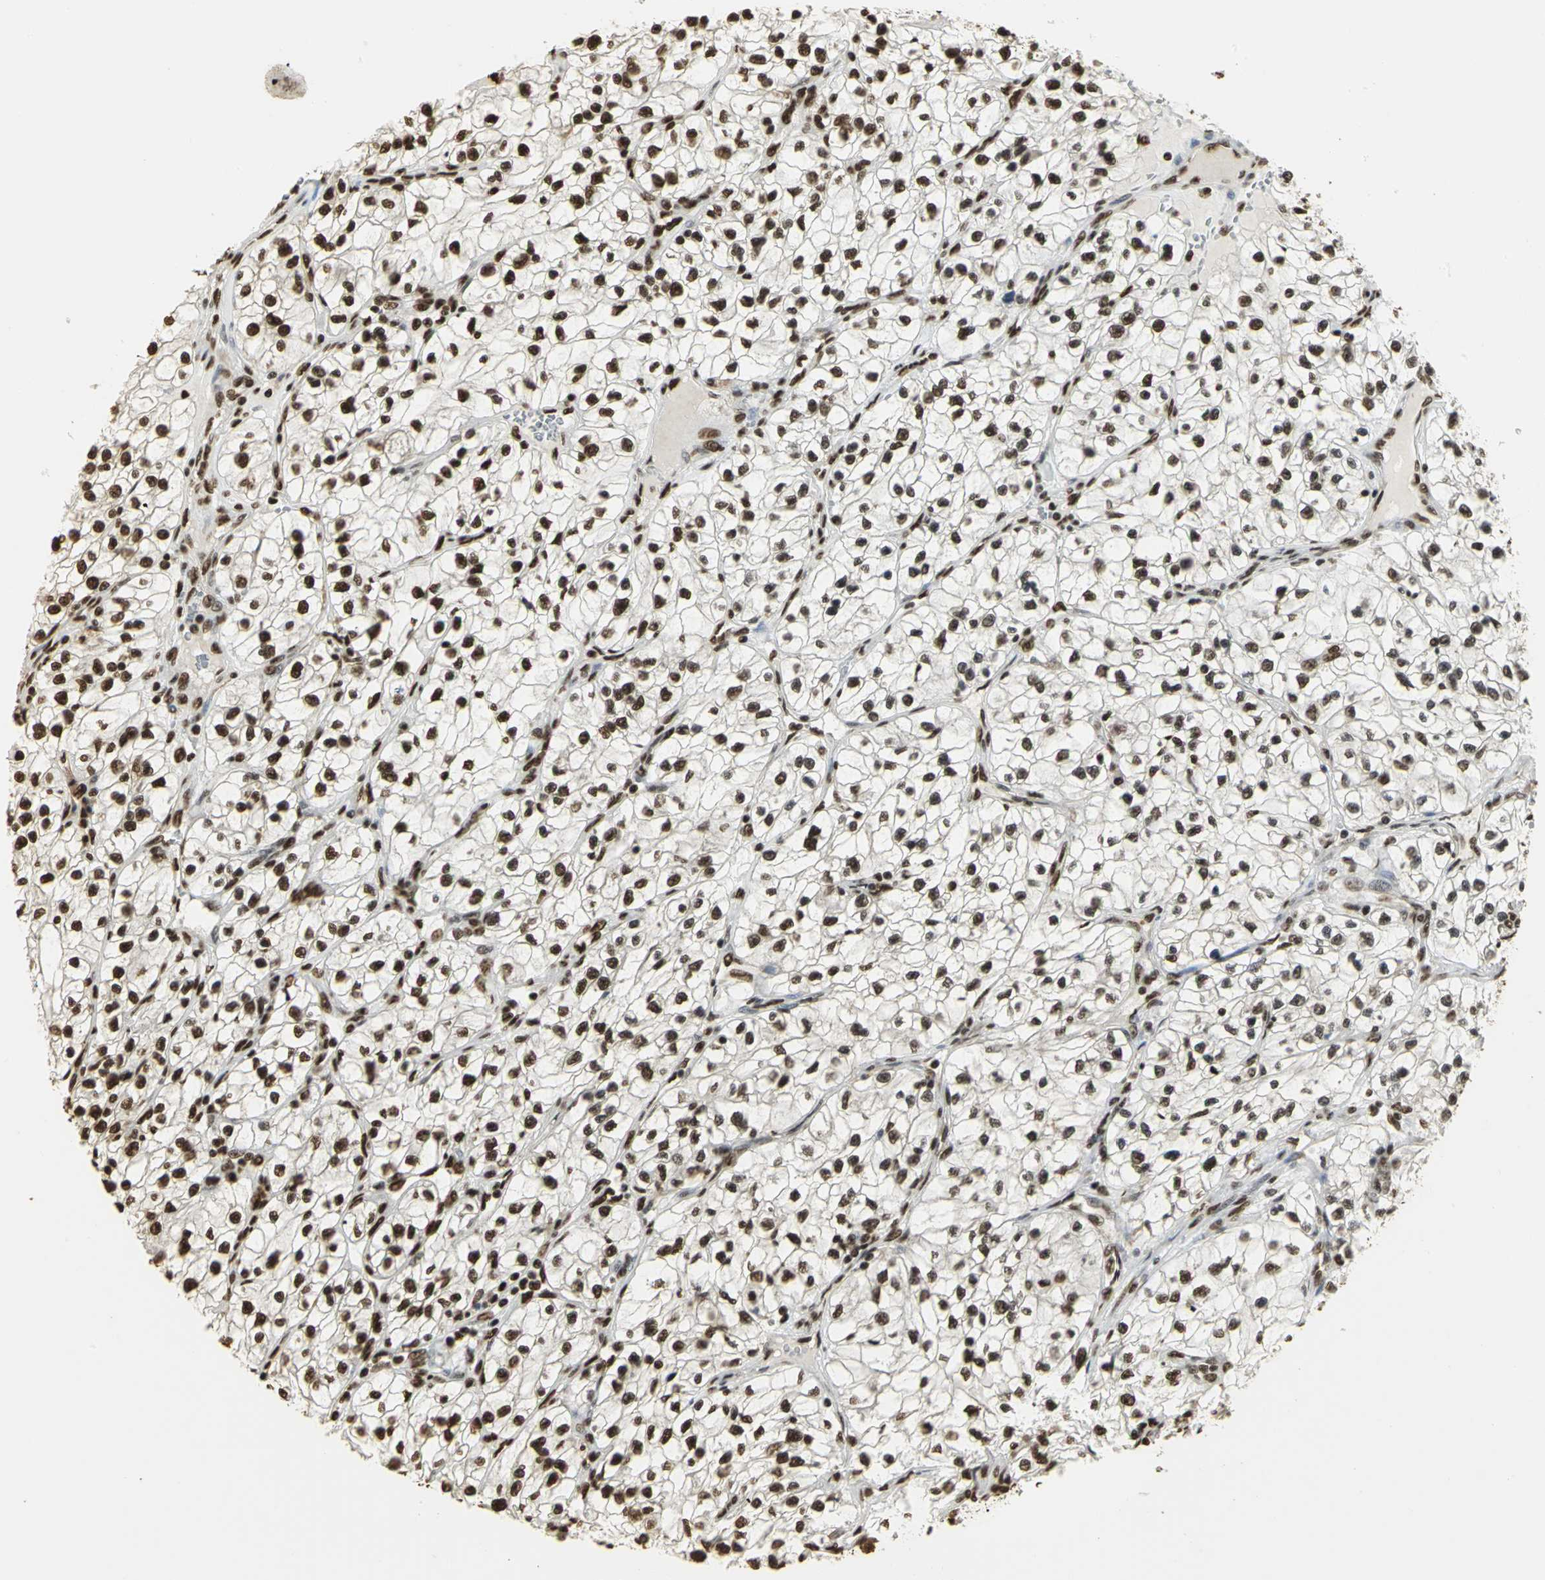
{"staining": {"intensity": "strong", "quantity": ">75%", "location": "nuclear"}, "tissue": "renal cancer", "cell_type": "Tumor cells", "image_type": "cancer", "snomed": [{"axis": "morphology", "description": "Adenocarcinoma, NOS"}, {"axis": "topography", "description": "Kidney"}], "caption": "Approximately >75% of tumor cells in renal adenocarcinoma display strong nuclear protein expression as visualized by brown immunohistochemical staining.", "gene": "SET", "patient": {"sex": "female", "age": 57}}